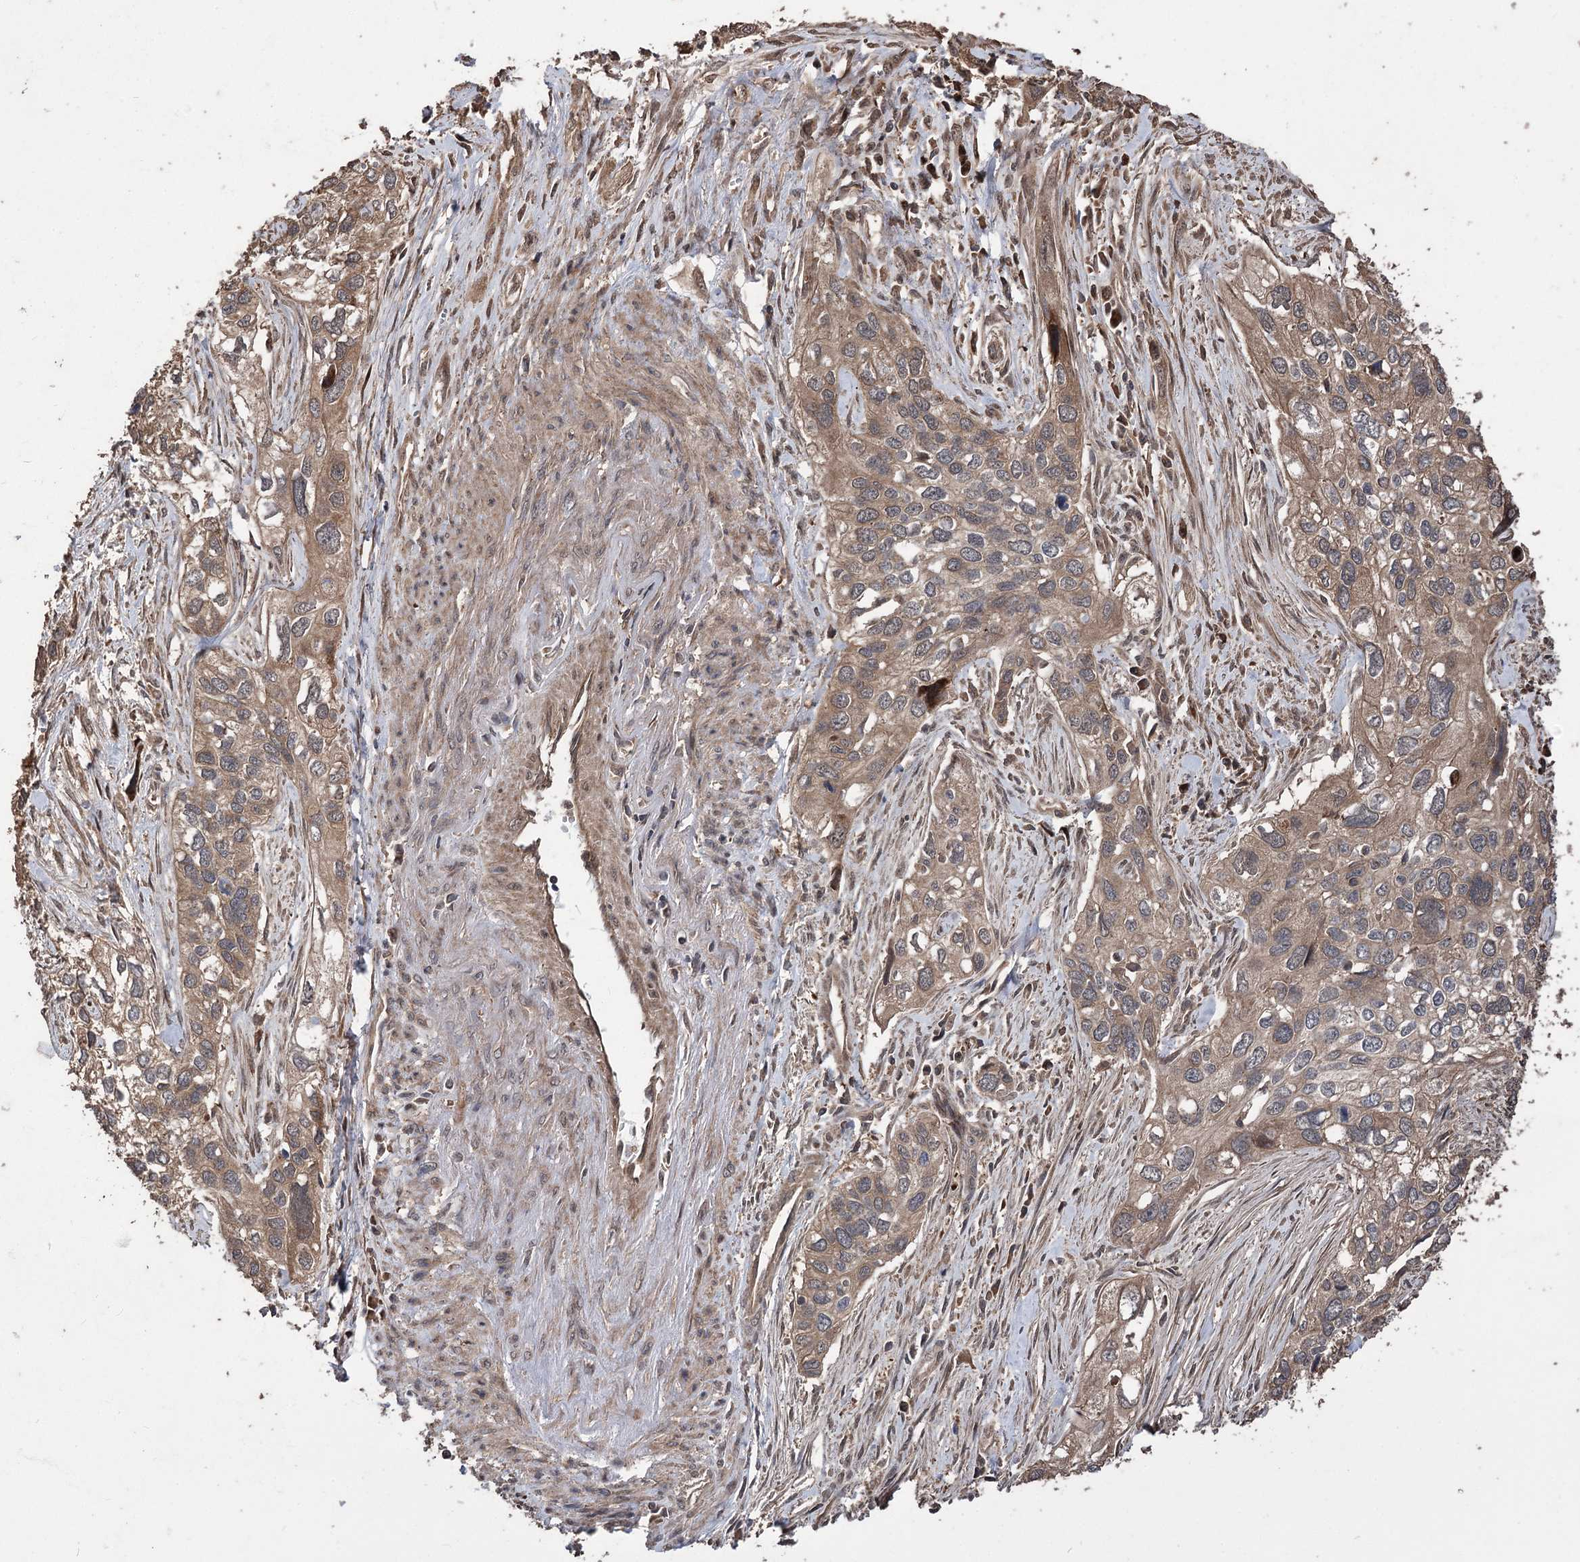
{"staining": {"intensity": "moderate", "quantity": "25%-75%", "location": "cytoplasmic/membranous"}, "tissue": "cervical cancer", "cell_type": "Tumor cells", "image_type": "cancer", "snomed": [{"axis": "morphology", "description": "Squamous cell carcinoma, NOS"}, {"axis": "topography", "description": "Cervix"}], "caption": "Moderate cytoplasmic/membranous protein positivity is seen in about 25%-75% of tumor cells in cervical squamous cell carcinoma.", "gene": "RASSF3", "patient": {"sex": "female", "age": 55}}